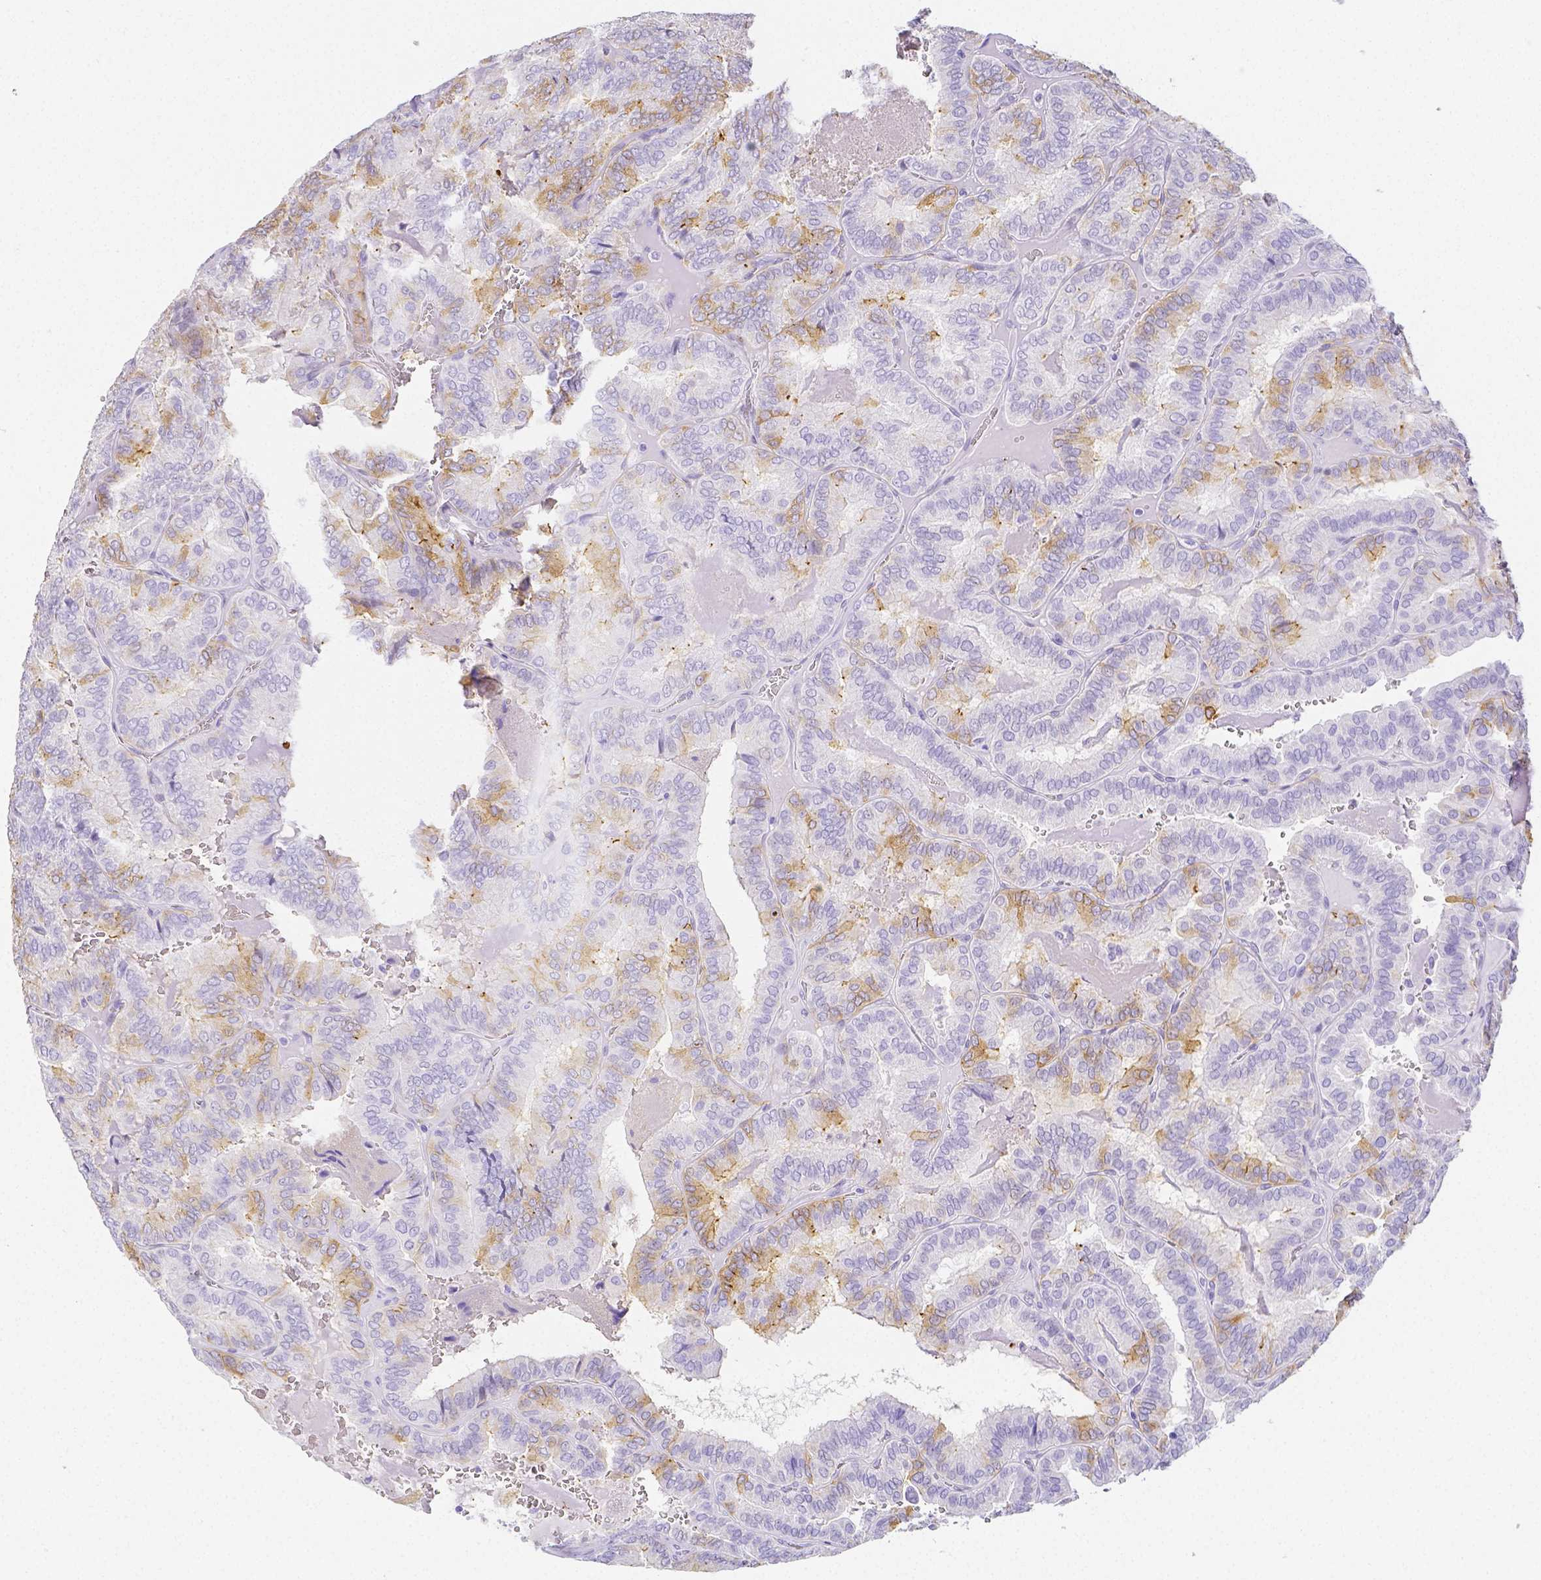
{"staining": {"intensity": "weak", "quantity": "<25%", "location": "cytoplasmic/membranous"}, "tissue": "thyroid cancer", "cell_type": "Tumor cells", "image_type": "cancer", "snomed": [{"axis": "morphology", "description": "Papillary adenocarcinoma, NOS"}, {"axis": "topography", "description": "Thyroid gland"}], "caption": "Papillary adenocarcinoma (thyroid) was stained to show a protein in brown. There is no significant expression in tumor cells.", "gene": "ARHGAP36", "patient": {"sex": "female", "age": 75}}